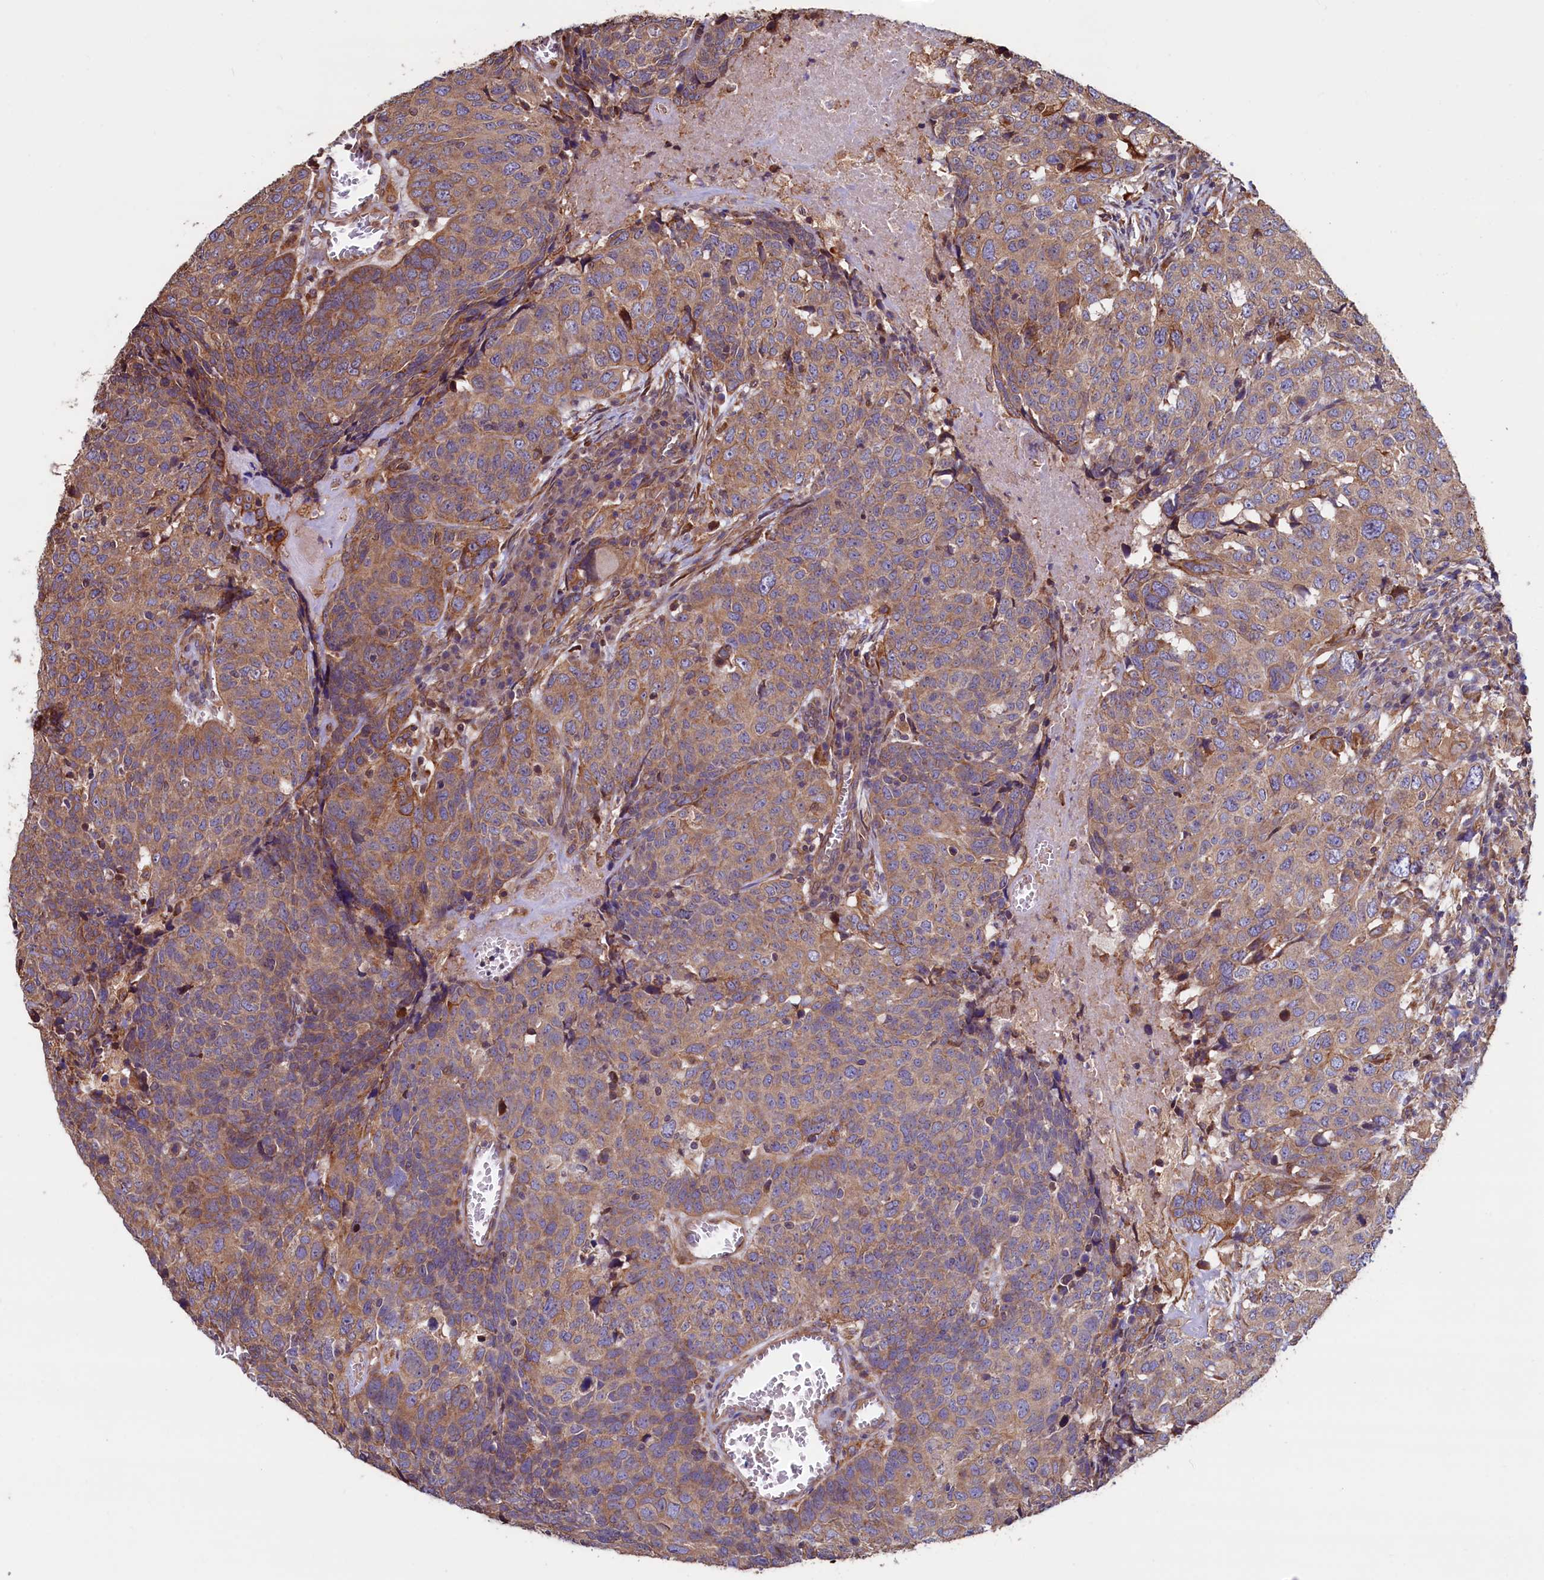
{"staining": {"intensity": "moderate", "quantity": ">75%", "location": "cytoplasmic/membranous"}, "tissue": "head and neck cancer", "cell_type": "Tumor cells", "image_type": "cancer", "snomed": [{"axis": "morphology", "description": "Squamous cell carcinoma, NOS"}, {"axis": "topography", "description": "Head-Neck"}], "caption": "This image exhibits head and neck cancer (squamous cell carcinoma) stained with immunohistochemistry to label a protein in brown. The cytoplasmic/membranous of tumor cells show moderate positivity for the protein. Nuclei are counter-stained blue.", "gene": "ATXN2L", "patient": {"sex": "male", "age": 66}}